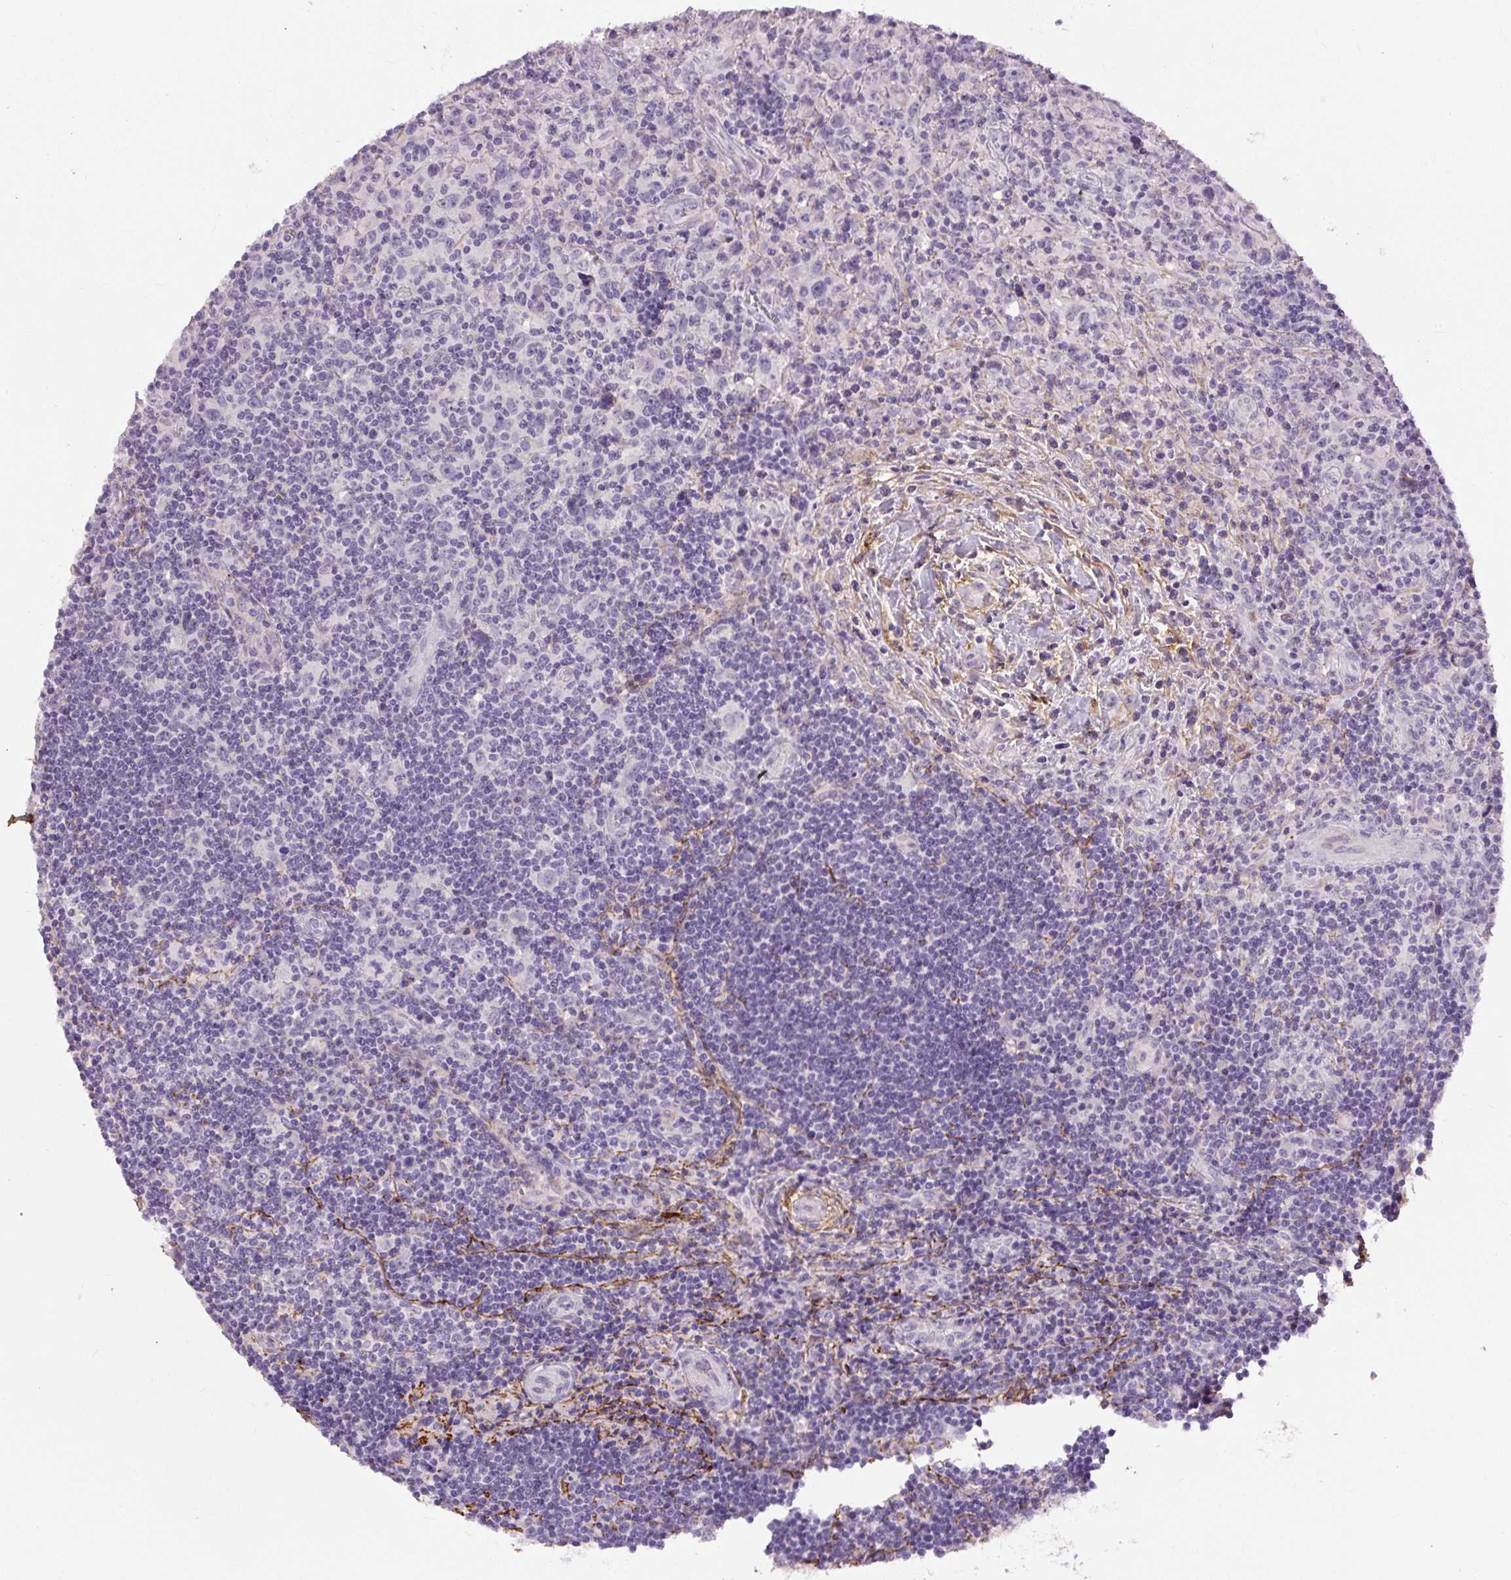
{"staining": {"intensity": "negative", "quantity": "none", "location": "none"}, "tissue": "lymphoma", "cell_type": "Tumor cells", "image_type": "cancer", "snomed": [{"axis": "morphology", "description": "Hodgkin's disease, NOS"}, {"axis": "topography", "description": "Lymph node"}], "caption": "DAB immunohistochemical staining of human Hodgkin's disease demonstrates no significant expression in tumor cells.", "gene": "FBN1", "patient": {"sex": "female", "age": 18}}